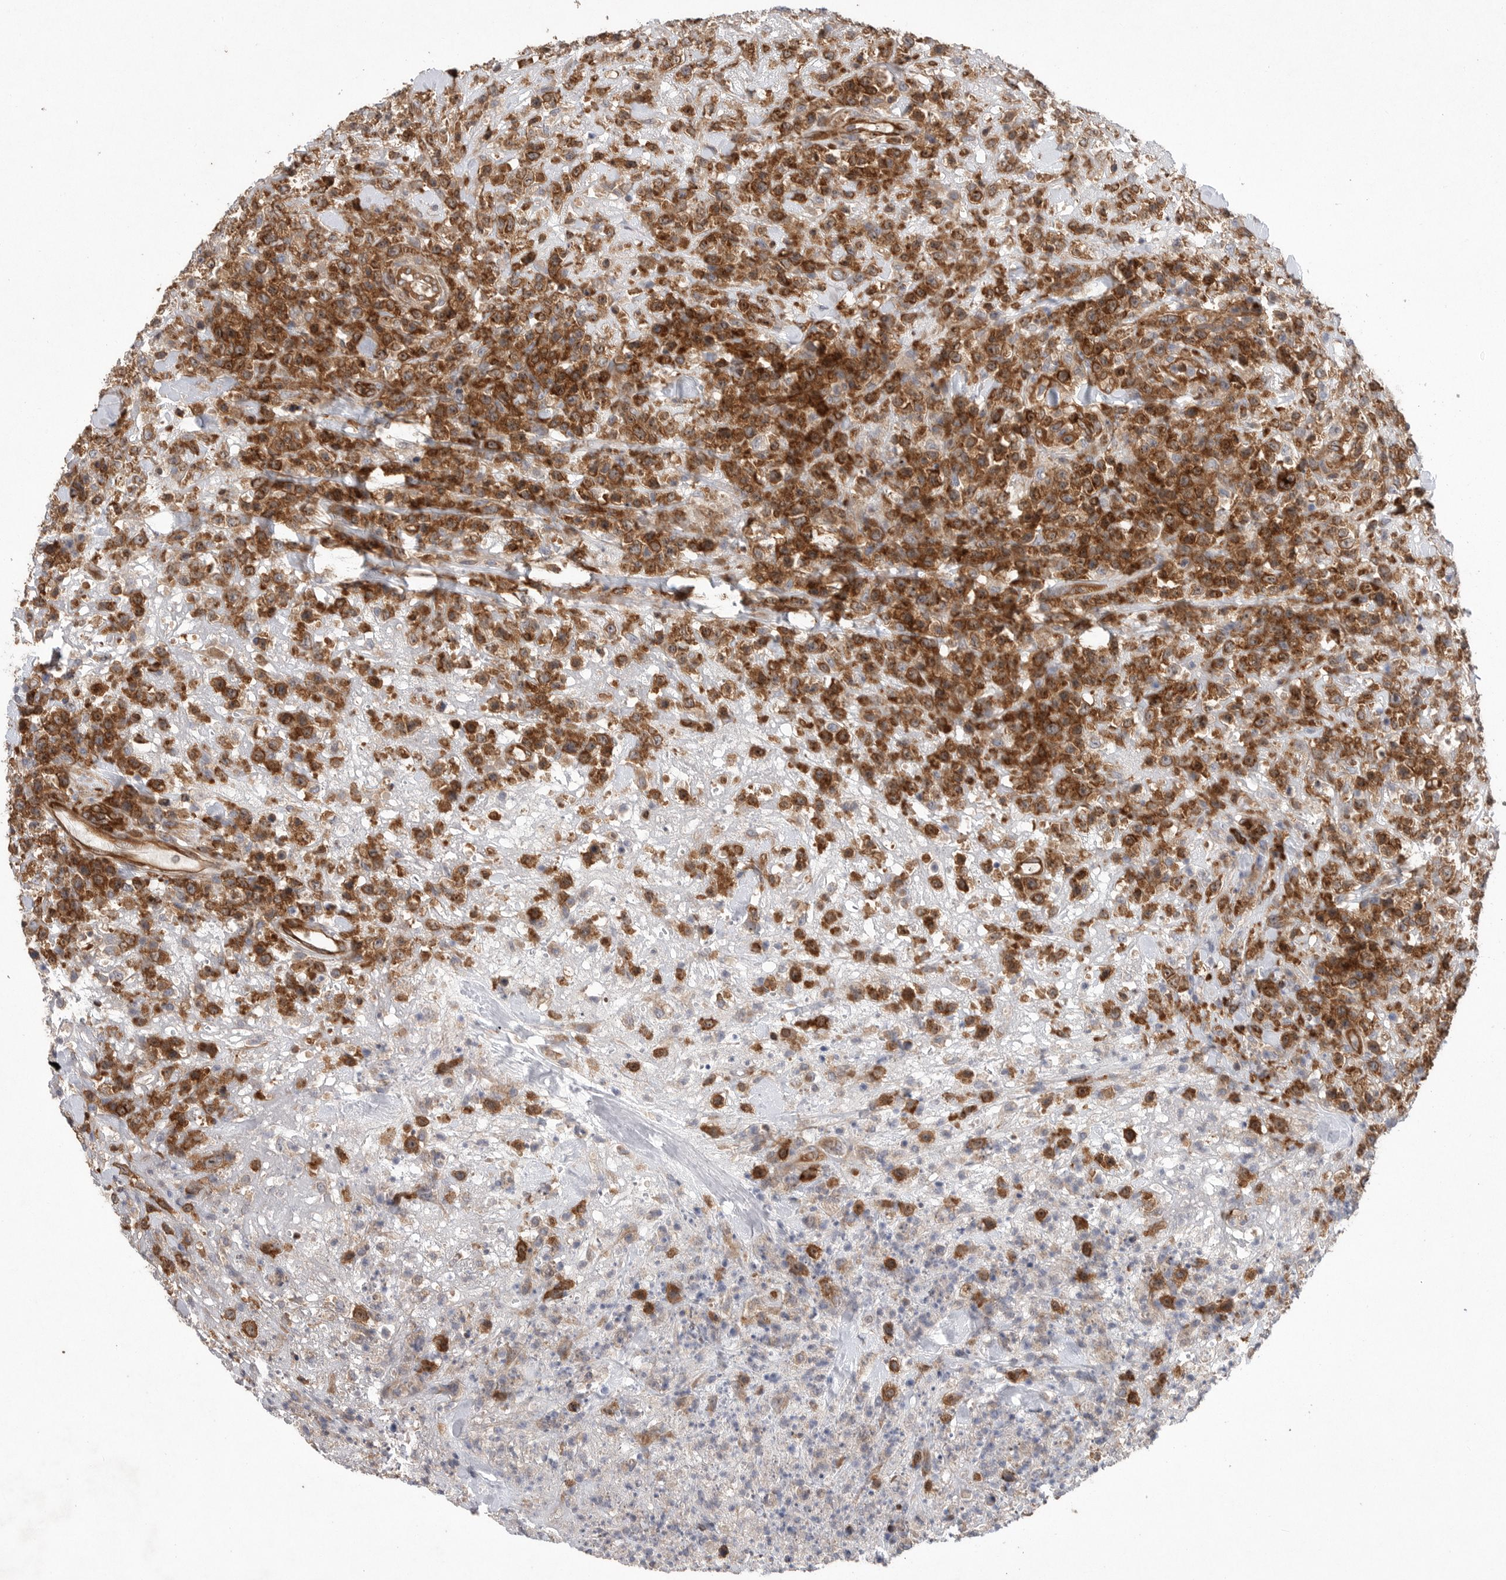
{"staining": {"intensity": "strong", "quantity": ">75%", "location": "cytoplasmic/membranous"}, "tissue": "lymphoma", "cell_type": "Tumor cells", "image_type": "cancer", "snomed": [{"axis": "morphology", "description": "Malignant lymphoma, non-Hodgkin's type, High grade"}, {"axis": "topography", "description": "Colon"}], "caption": "Immunohistochemistry (IHC) image of human high-grade malignant lymphoma, non-Hodgkin's type stained for a protein (brown), which demonstrates high levels of strong cytoplasmic/membranous expression in about >75% of tumor cells.", "gene": "PRKCH", "patient": {"sex": "female", "age": 53}}